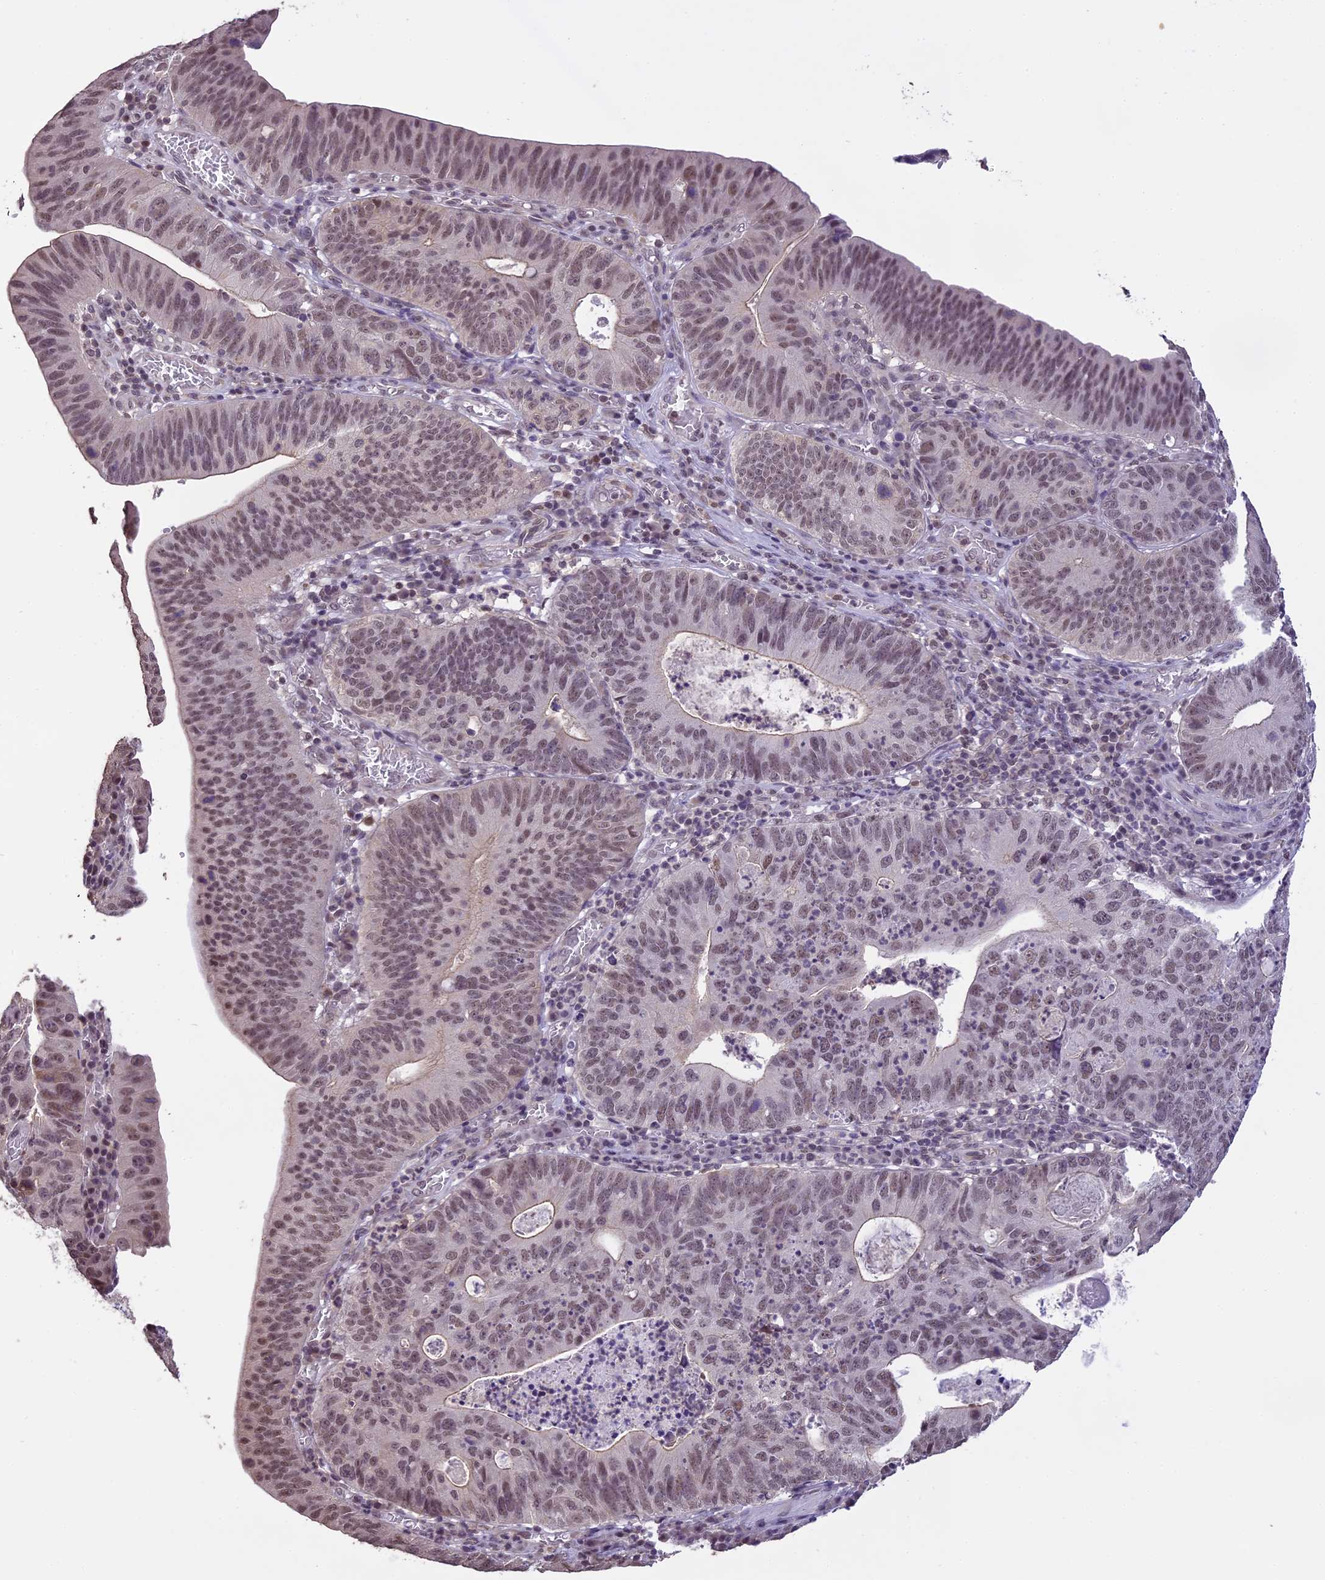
{"staining": {"intensity": "moderate", "quantity": ">75%", "location": "nuclear"}, "tissue": "stomach cancer", "cell_type": "Tumor cells", "image_type": "cancer", "snomed": [{"axis": "morphology", "description": "Adenocarcinoma, NOS"}, {"axis": "topography", "description": "Stomach"}], "caption": "About >75% of tumor cells in human adenocarcinoma (stomach) exhibit moderate nuclear protein staining as visualized by brown immunohistochemical staining.", "gene": "TIGD7", "patient": {"sex": "male", "age": 59}}